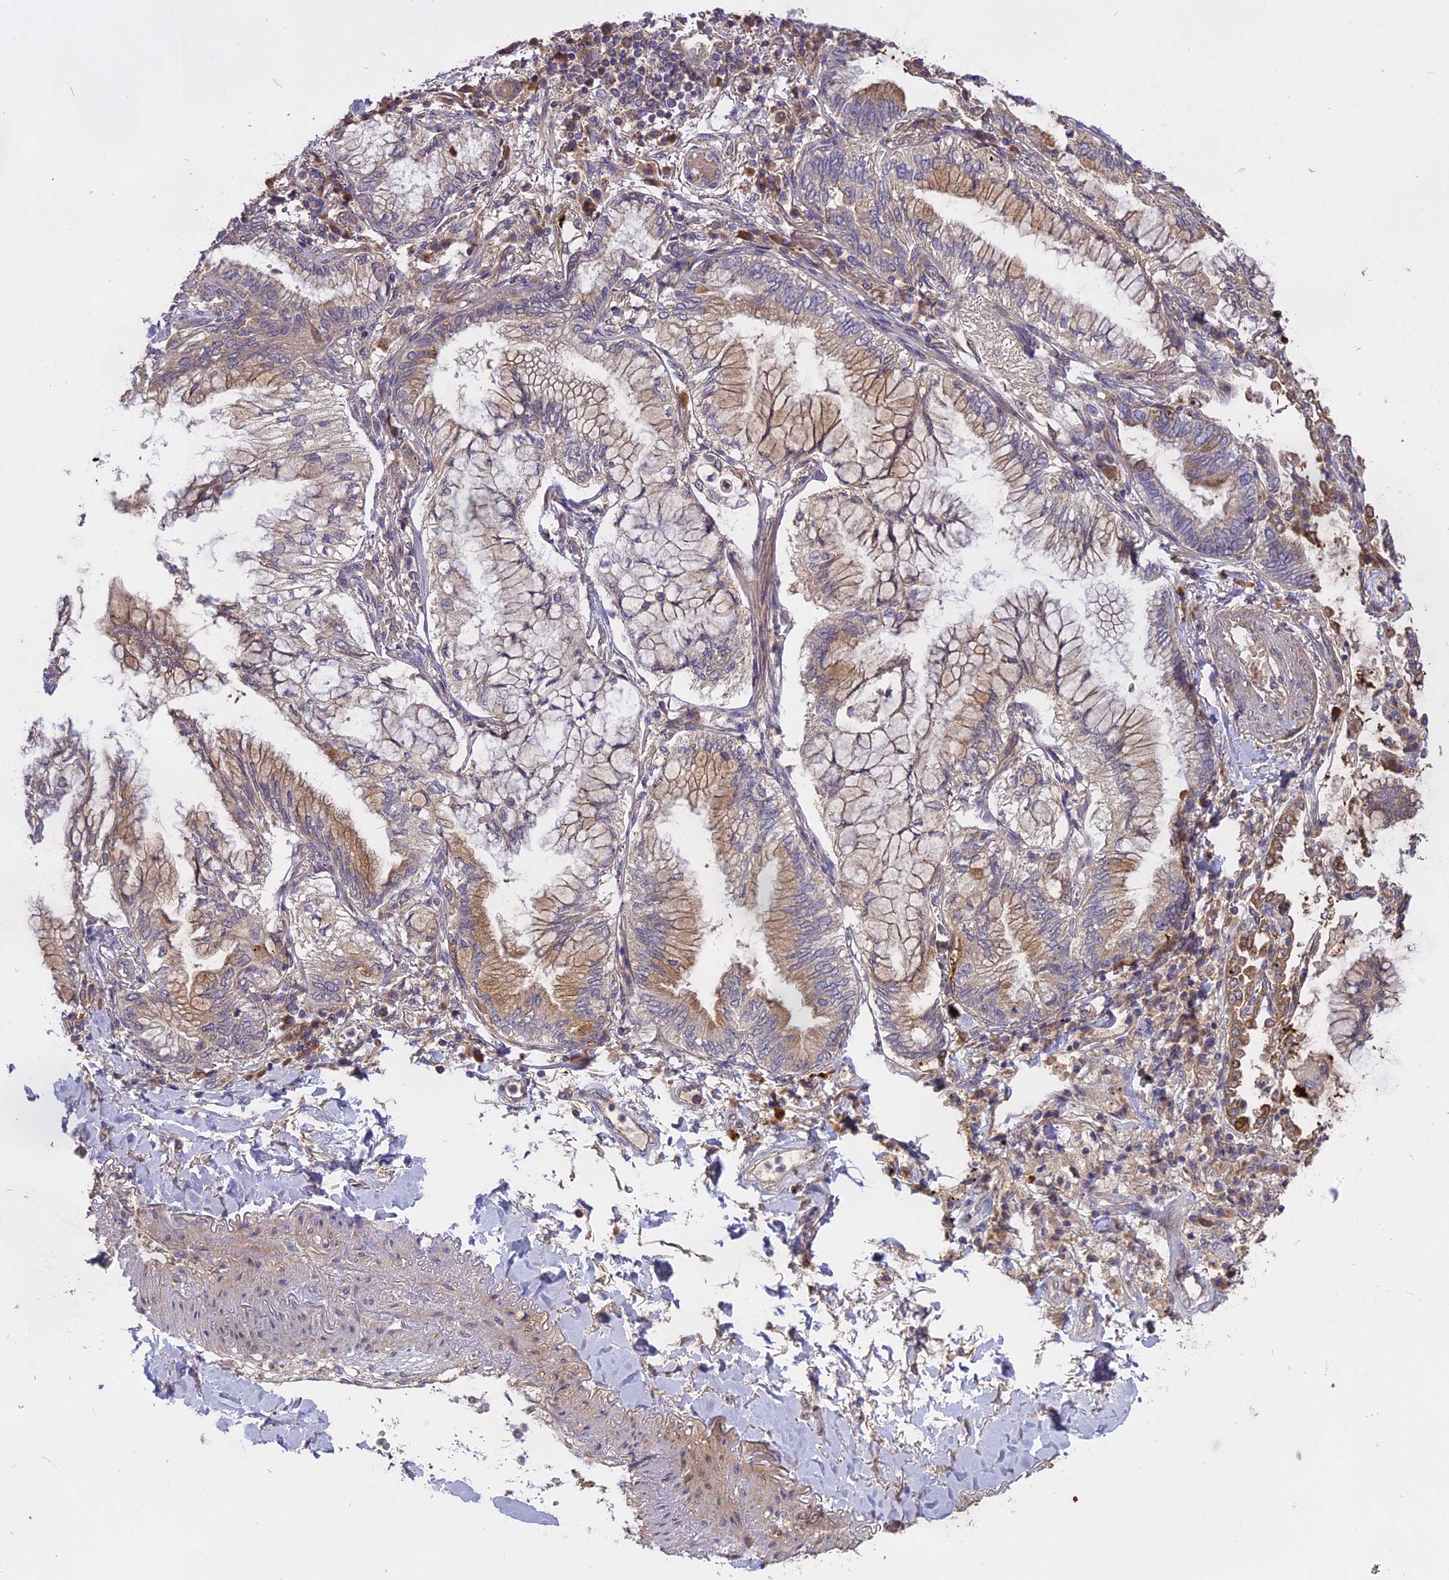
{"staining": {"intensity": "weak", "quantity": ">75%", "location": "cytoplasmic/membranous"}, "tissue": "lung cancer", "cell_type": "Tumor cells", "image_type": "cancer", "snomed": [{"axis": "morphology", "description": "Adenocarcinoma, NOS"}, {"axis": "topography", "description": "Lung"}], "caption": "Immunohistochemical staining of human lung cancer (adenocarcinoma) exhibits low levels of weak cytoplasmic/membranous expression in approximately >75% of tumor cells.", "gene": "MEMO1", "patient": {"sex": "female", "age": 70}}